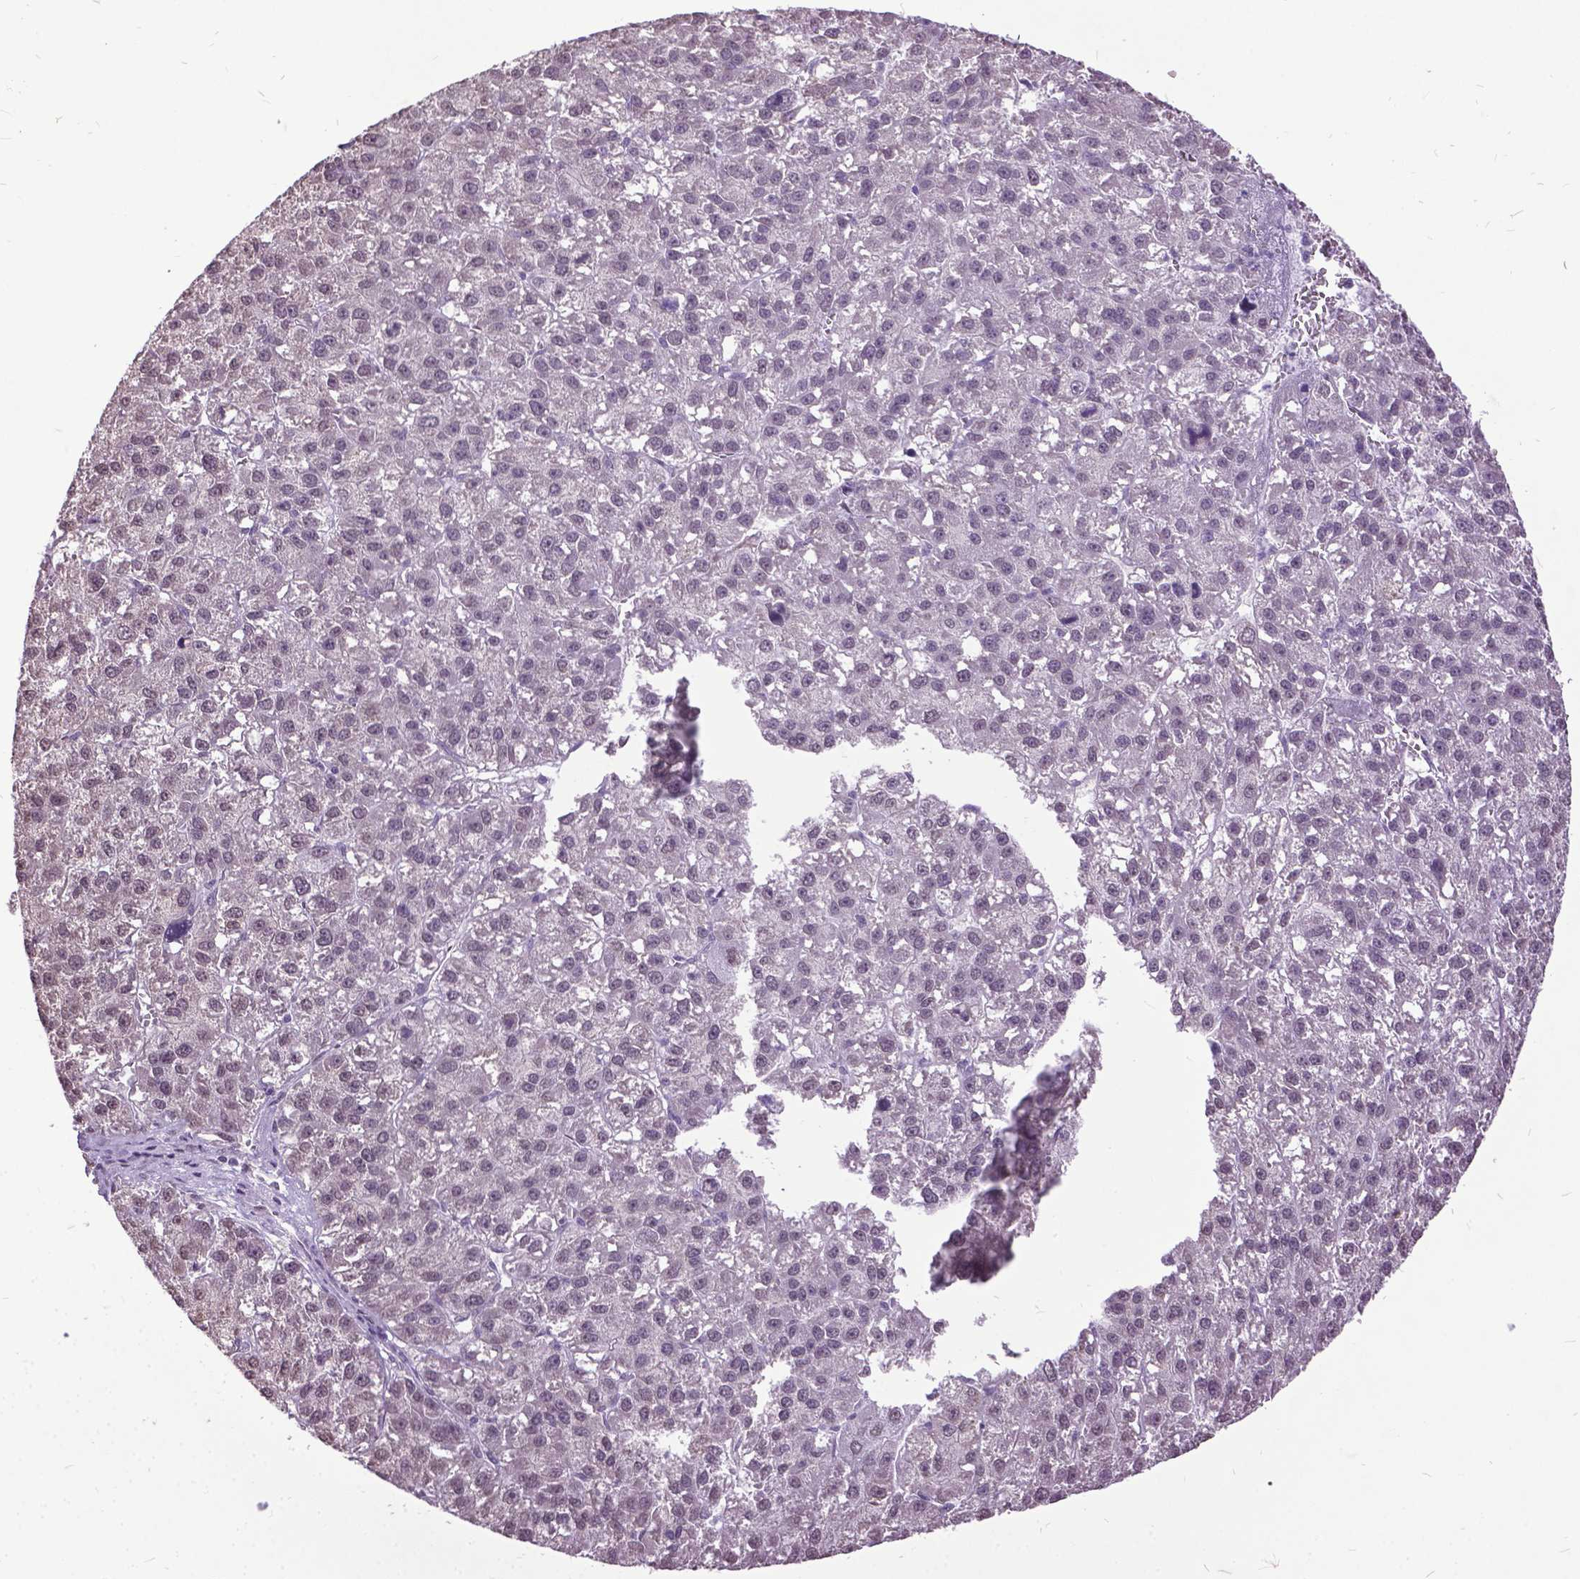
{"staining": {"intensity": "negative", "quantity": "none", "location": "none"}, "tissue": "liver cancer", "cell_type": "Tumor cells", "image_type": "cancer", "snomed": [{"axis": "morphology", "description": "Carcinoma, Hepatocellular, NOS"}, {"axis": "topography", "description": "Liver"}], "caption": "Human liver cancer (hepatocellular carcinoma) stained for a protein using immunohistochemistry (IHC) exhibits no positivity in tumor cells.", "gene": "MARCHF10", "patient": {"sex": "female", "age": 70}}